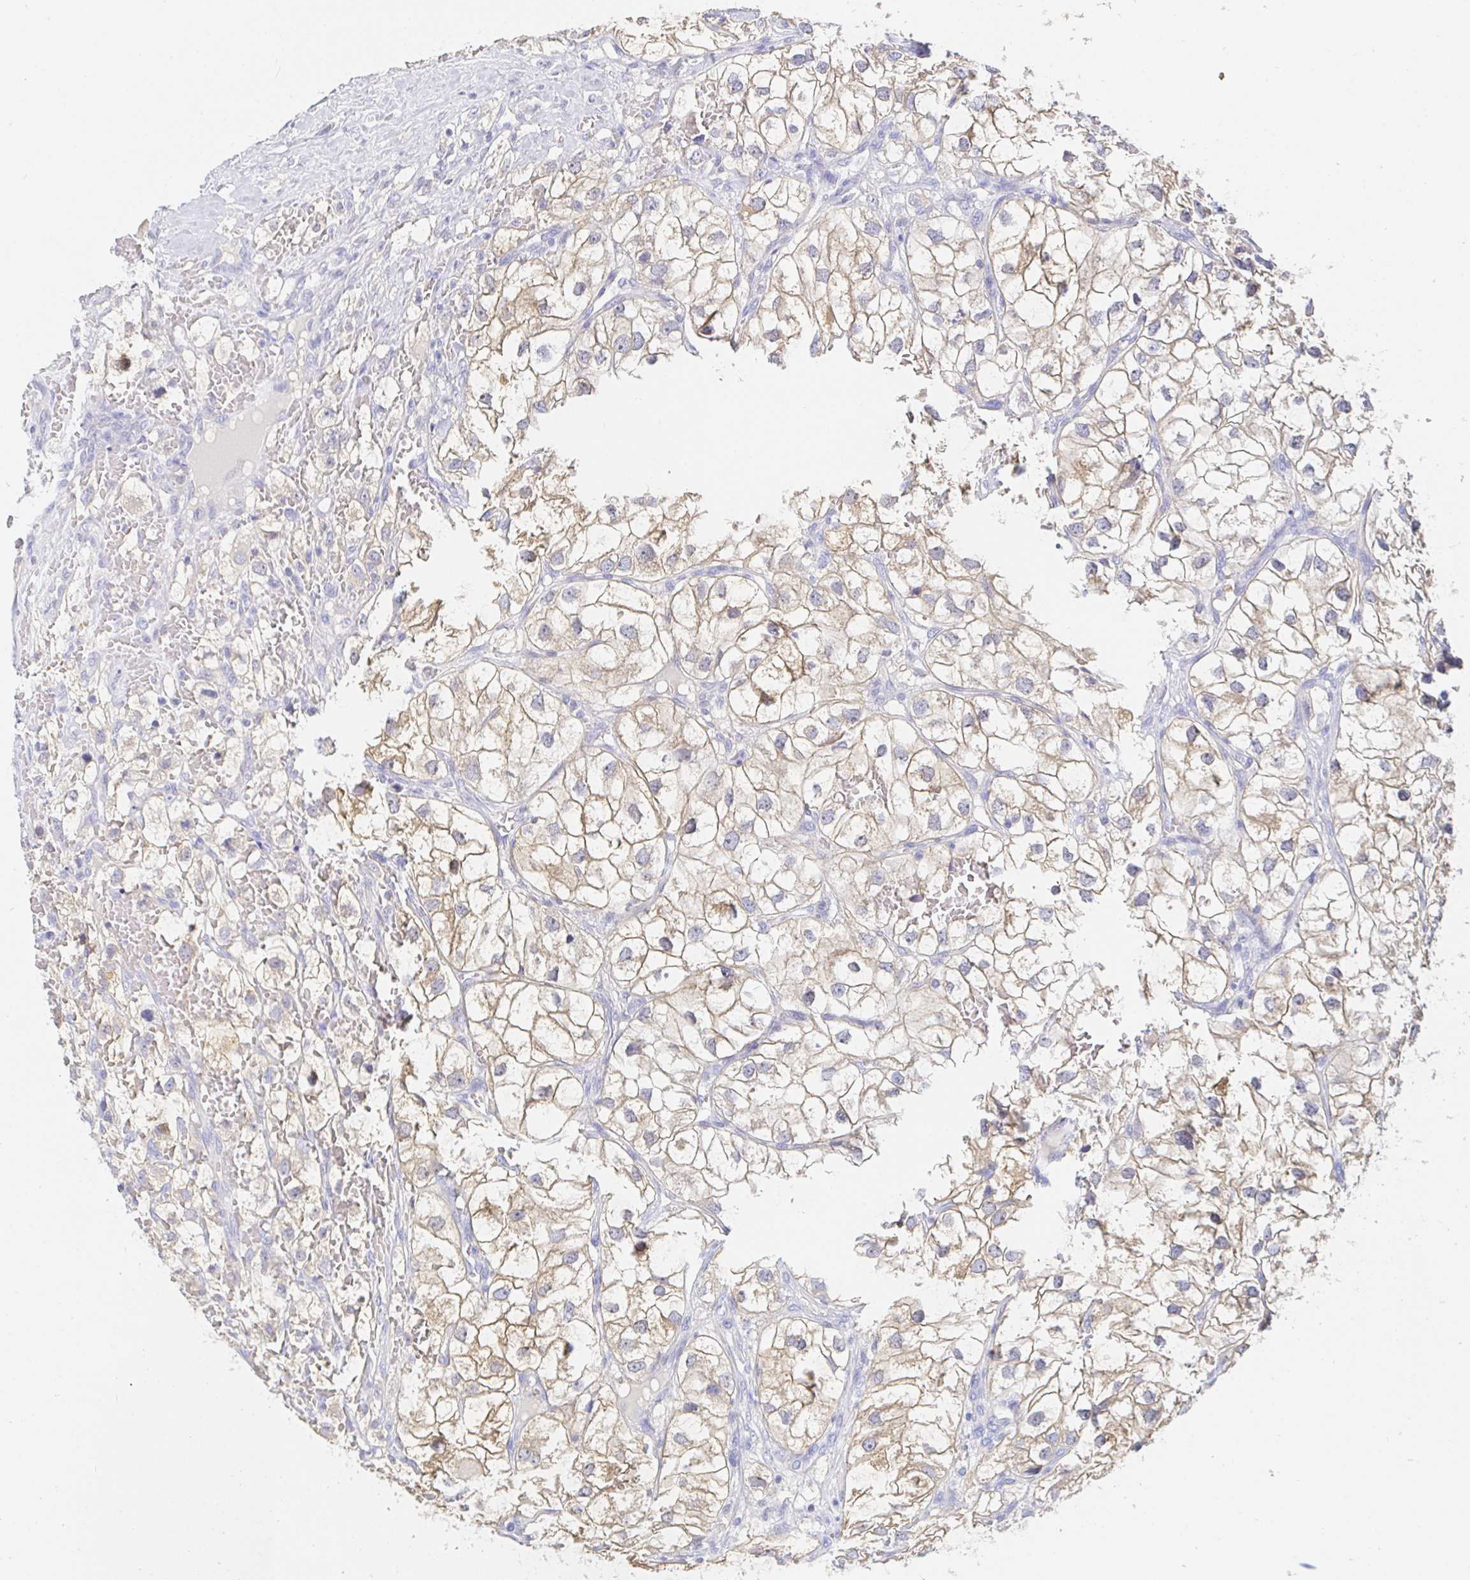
{"staining": {"intensity": "weak", "quantity": "25%-75%", "location": "cytoplasmic/membranous"}, "tissue": "renal cancer", "cell_type": "Tumor cells", "image_type": "cancer", "snomed": [{"axis": "morphology", "description": "Adenocarcinoma, NOS"}, {"axis": "topography", "description": "Kidney"}], "caption": "Renal cancer (adenocarcinoma) stained with DAB (3,3'-diaminobenzidine) immunohistochemistry demonstrates low levels of weak cytoplasmic/membranous positivity in about 25%-75% of tumor cells.", "gene": "PDE6B", "patient": {"sex": "male", "age": 59}}